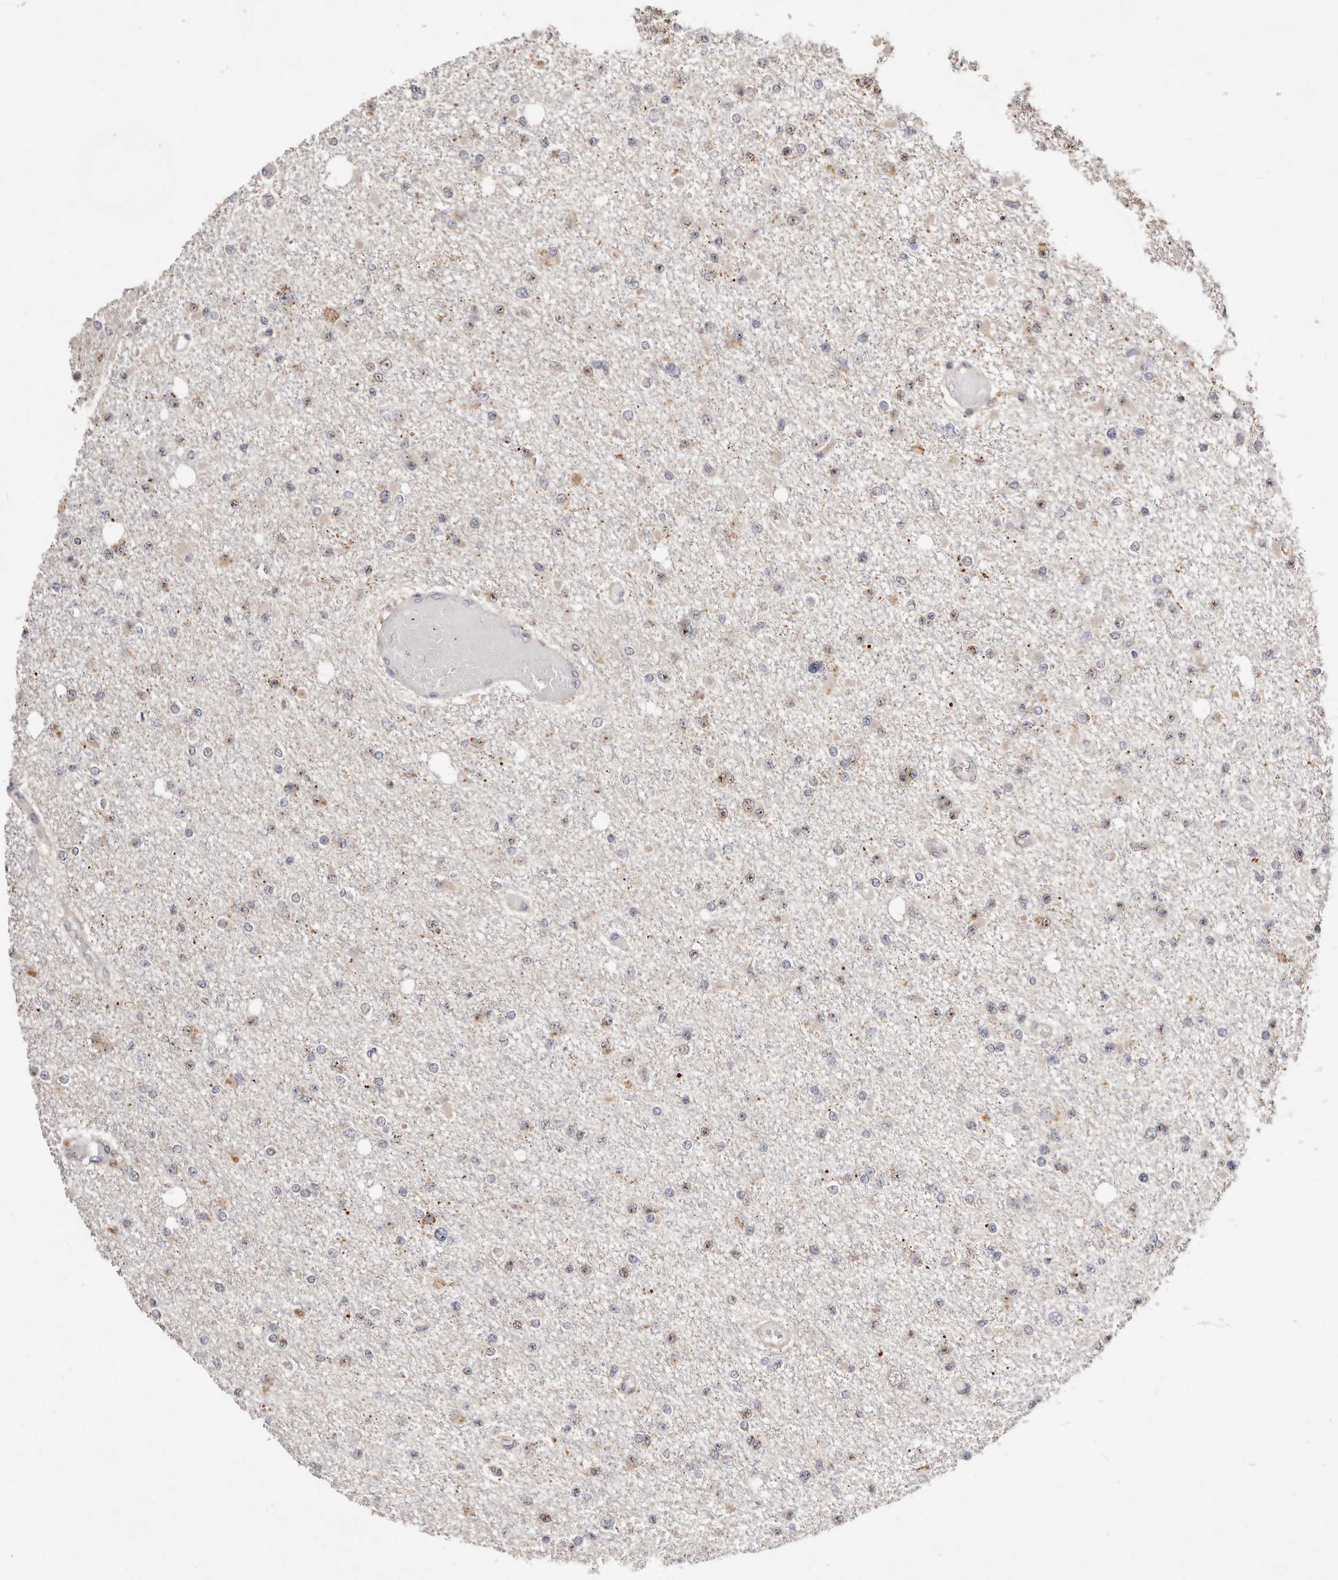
{"staining": {"intensity": "weak", "quantity": "<25%", "location": "cytoplasmic/membranous"}, "tissue": "glioma", "cell_type": "Tumor cells", "image_type": "cancer", "snomed": [{"axis": "morphology", "description": "Glioma, malignant, Low grade"}, {"axis": "topography", "description": "Brain"}], "caption": "Malignant low-grade glioma was stained to show a protein in brown. There is no significant positivity in tumor cells.", "gene": "USP33", "patient": {"sex": "female", "age": 22}}